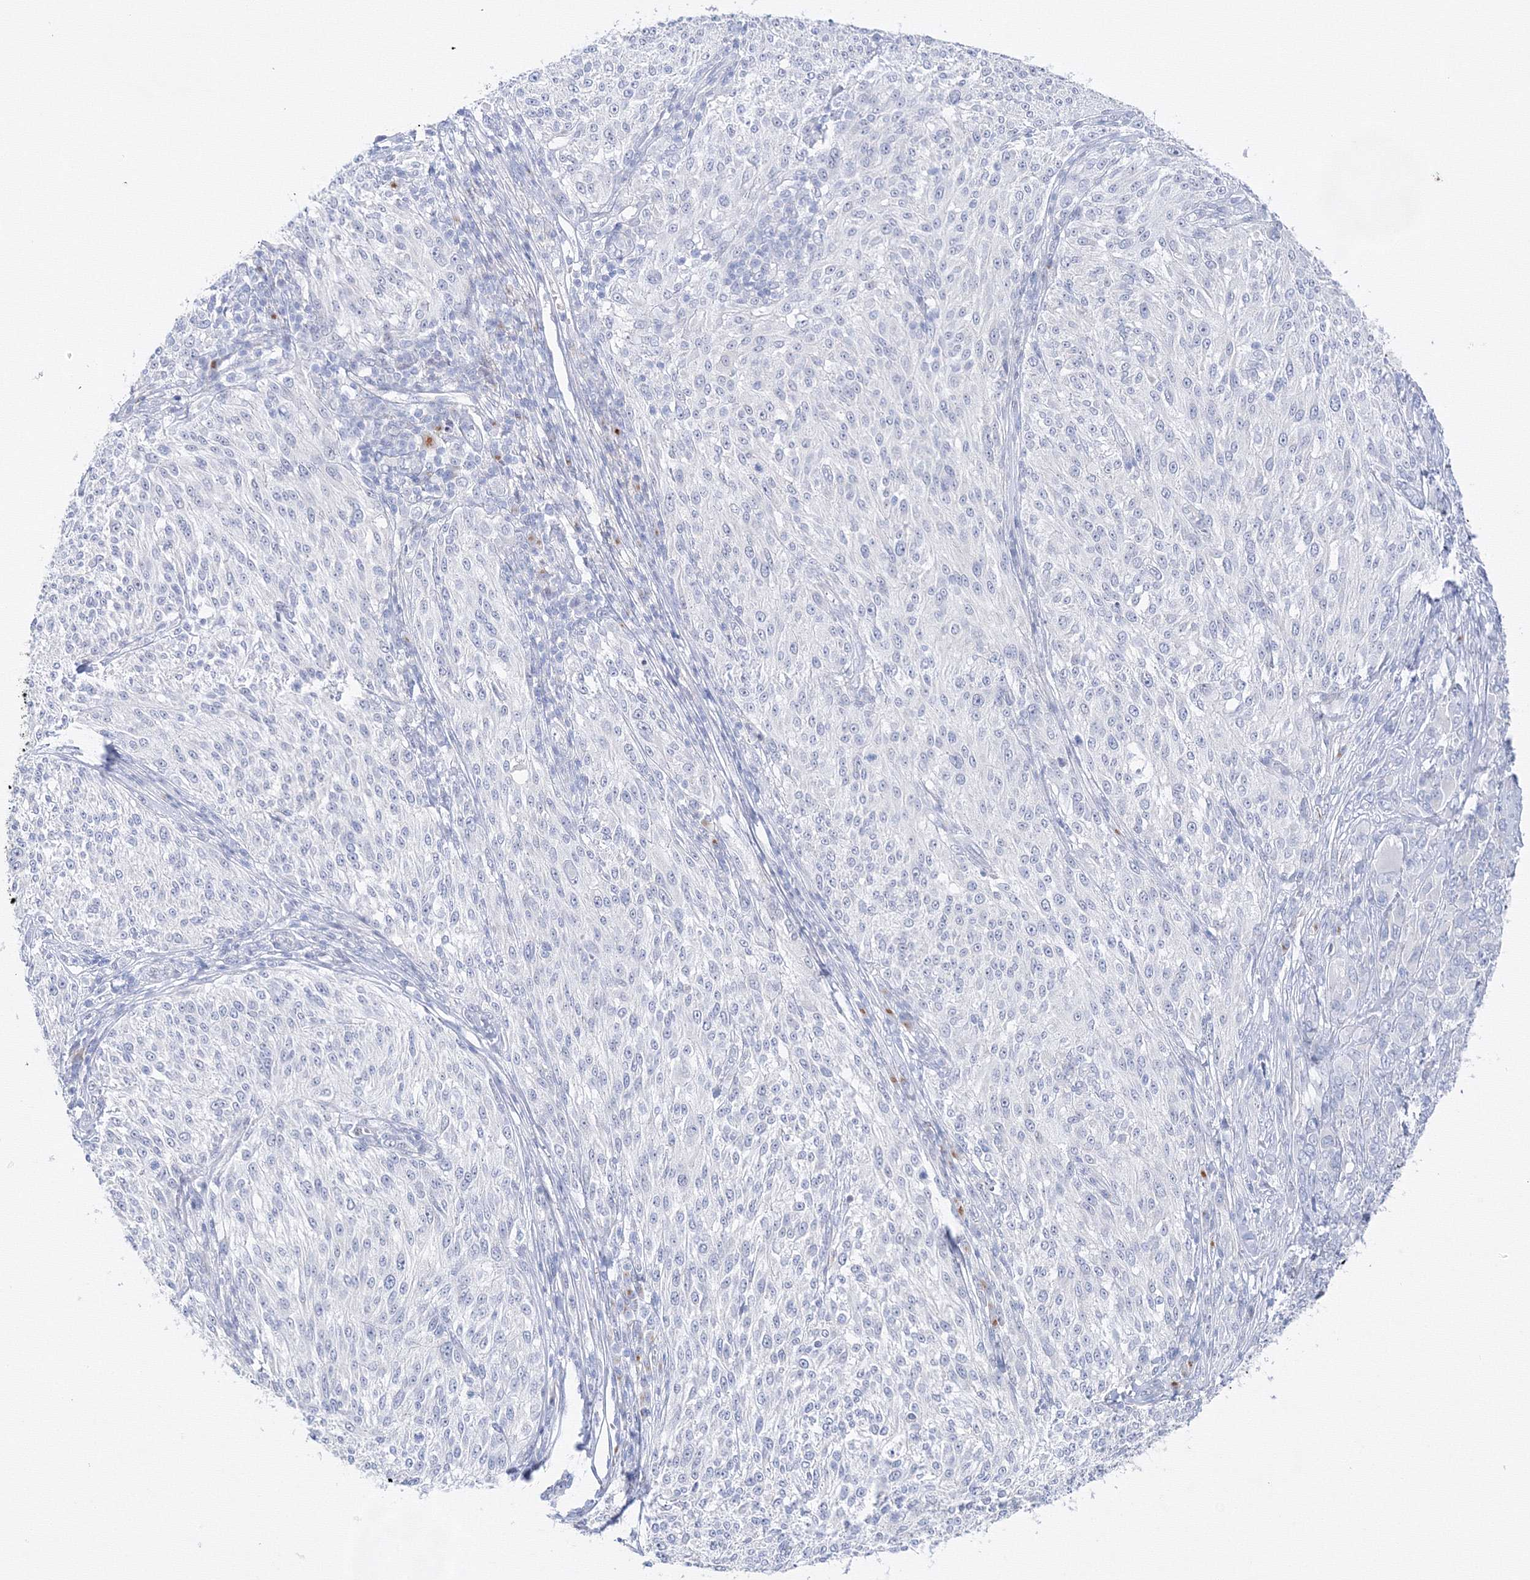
{"staining": {"intensity": "negative", "quantity": "none", "location": "none"}, "tissue": "melanoma", "cell_type": "Tumor cells", "image_type": "cancer", "snomed": [{"axis": "morphology", "description": "Malignant melanoma, NOS"}, {"axis": "topography", "description": "Skin of trunk"}], "caption": "The photomicrograph exhibits no staining of tumor cells in melanoma. (DAB IHC with hematoxylin counter stain).", "gene": "TAMM41", "patient": {"sex": "male", "age": 71}}